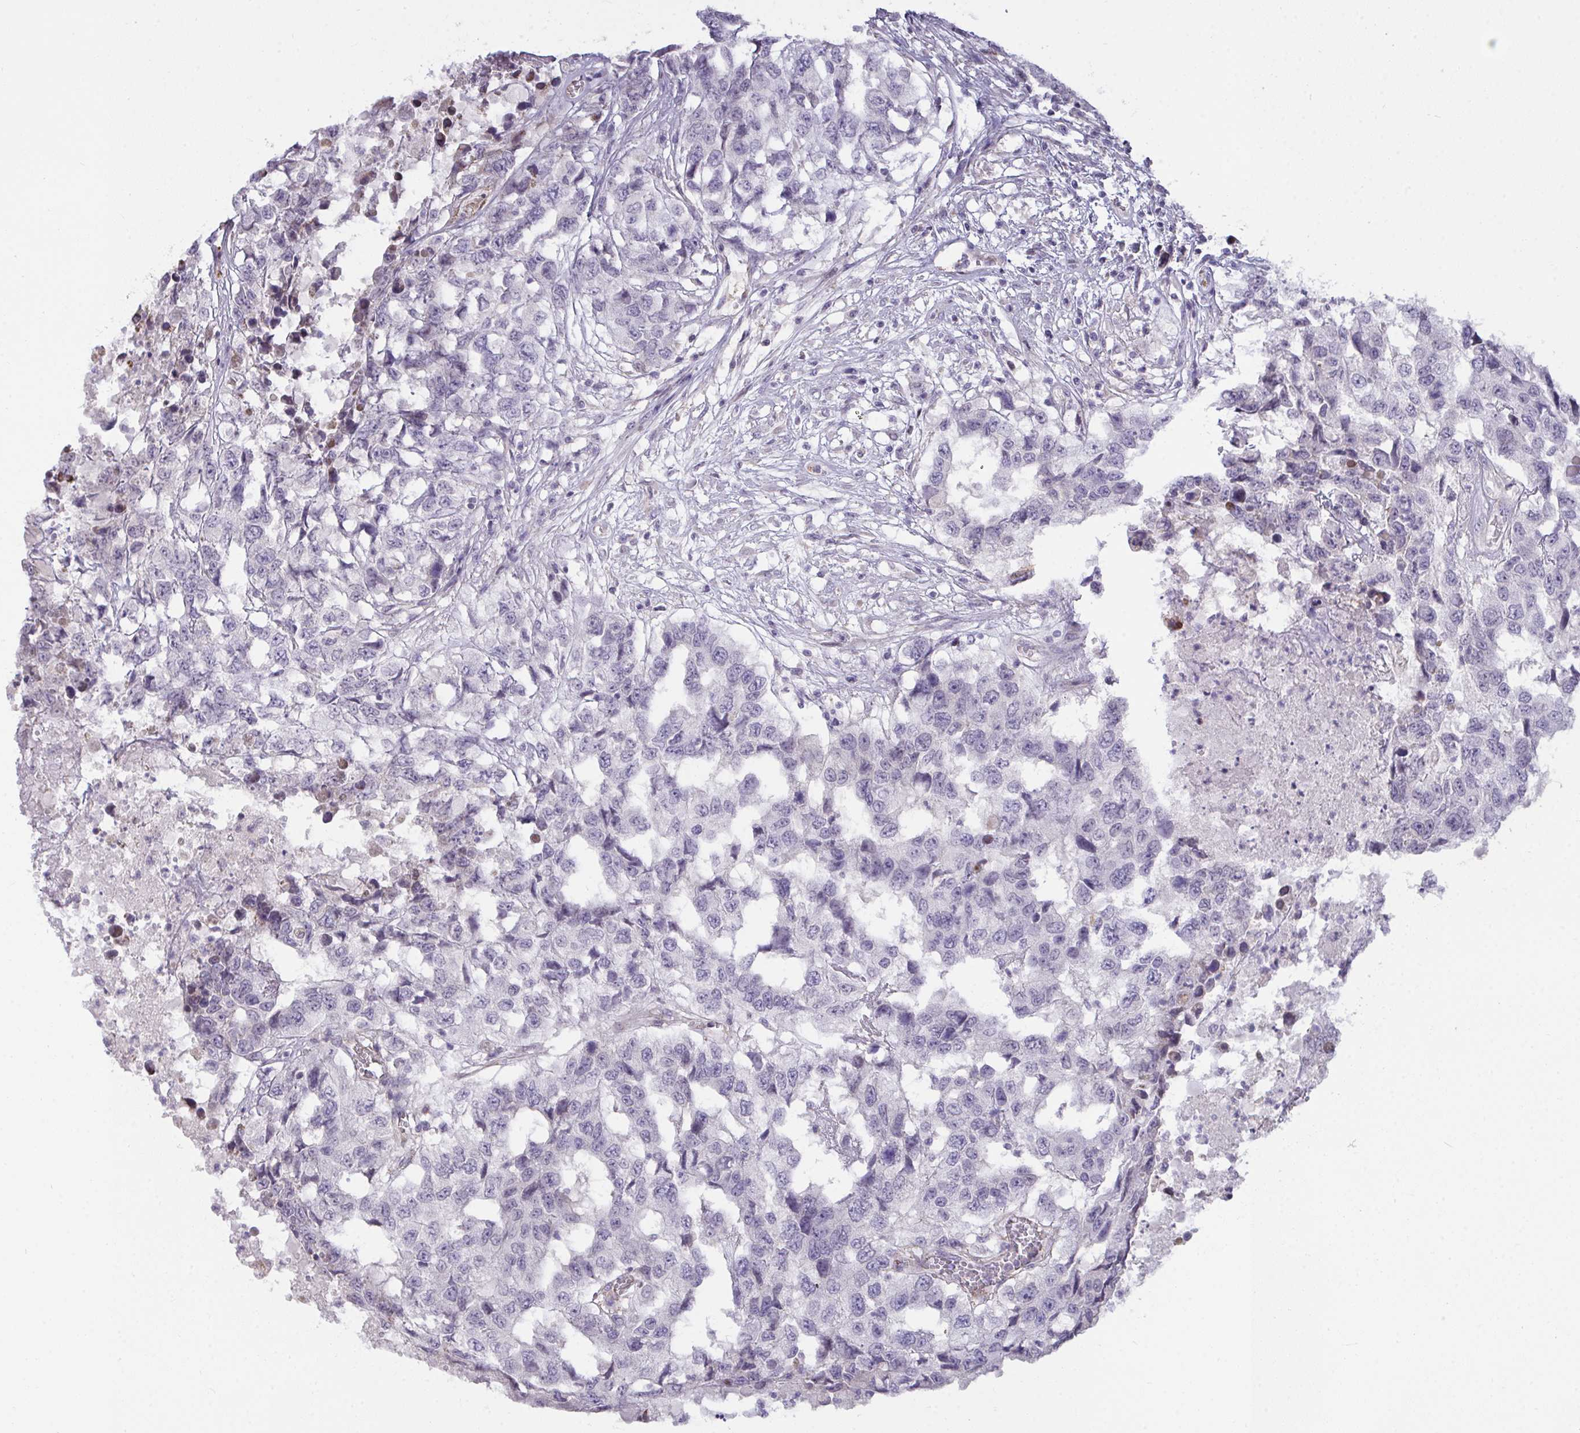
{"staining": {"intensity": "negative", "quantity": "none", "location": "none"}, "tissue": "testis cancer", "cell_type": "Tumor cells", "image_type": "cancer", "snomed": [{"axis": "morphology", "description": "Carcinoma, Embryonal, NOS"}, {"axis": "topography", "description": "Testis"}], "caption": "Tumor cells show no significant protein positivity in testis cancer.", "gene": "SEMA6B", "patient": {"sex": "male", "age": 83}}